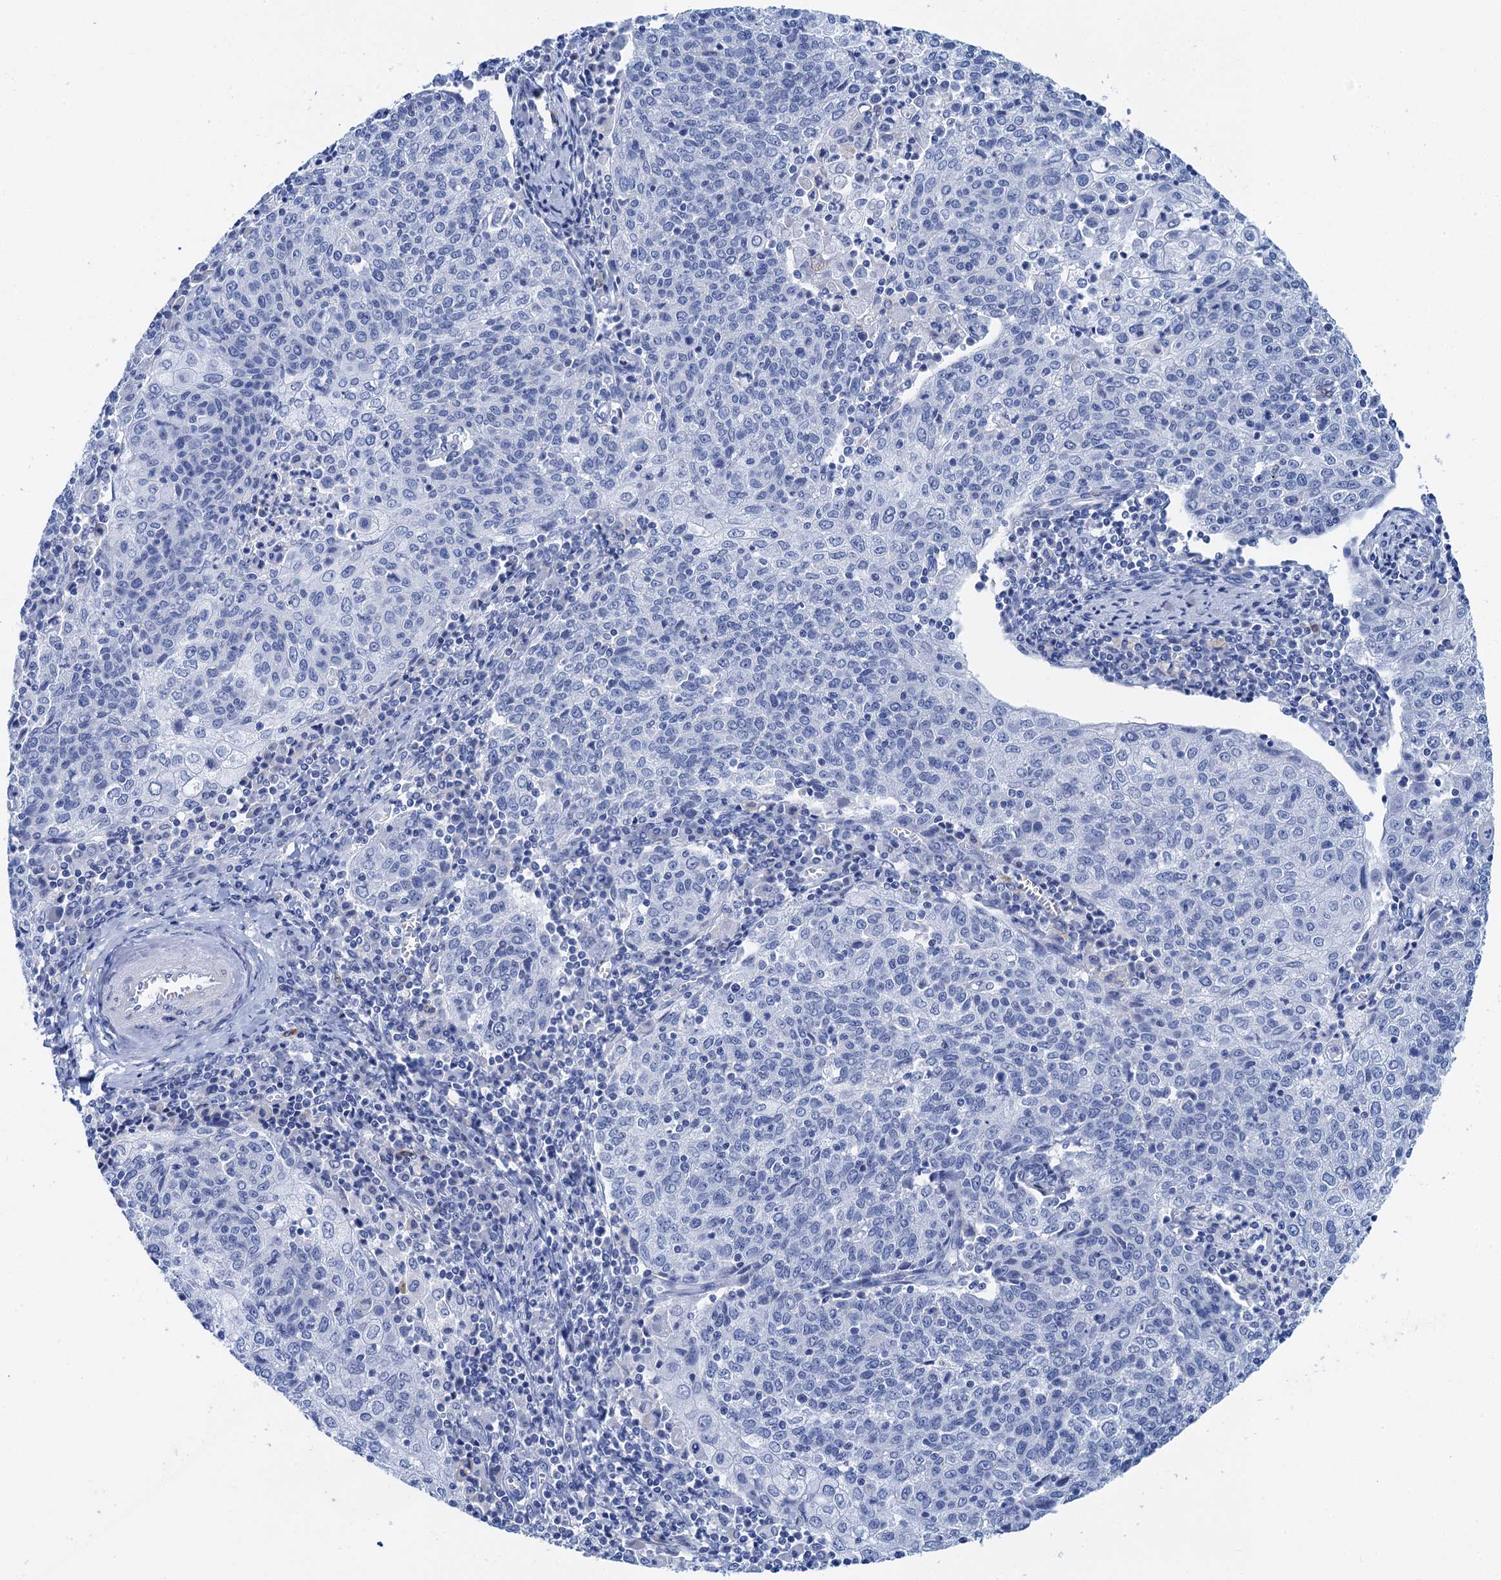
{"staining": {"intensity": "negative", "quantity": "none", "location": "none"}, "tissue": "cervical cancer", "cell_type": "Tumor cells", "image_type": "cancer", "snomed": [{"axis": "morphology", "description": "Squamous cell carcinoma, NOS"}, {"axis": "topography", "description": "Cervix"}], "caption": "A micrograph of human cervical cancer (squamous cell carcinoma) is negative for staining in tumor cells.", "gene": "NLRP10", "patient": {"sex": "female", "age": 48}}